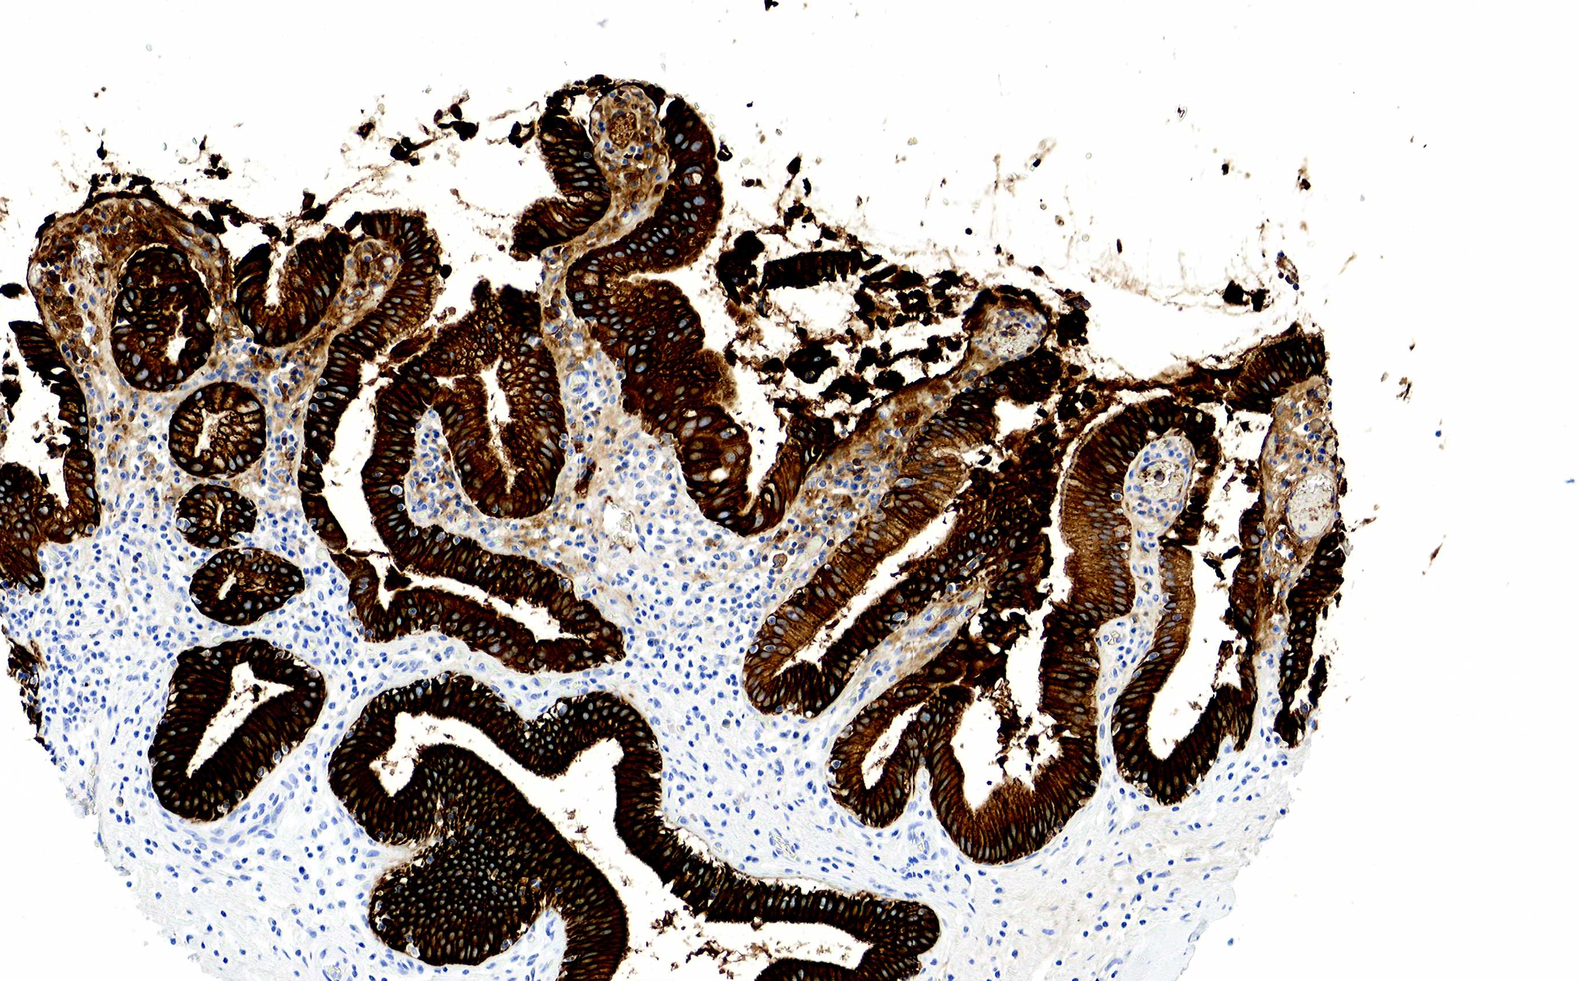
{"staining": {"intensity": "strong", "quantity": ">75%", "location": "cytoplasmic/membranous"}, "tissue": "gallbladder", "cell_type": "Glandular cells", "image_type": "normal", "snomed": [{"axis": "morphology", "description": "Normal tissue, NOS"}, {"axis": "topography", "description": "Gallbladder"}], "caption": "Protein expression analysis of normal gallbladder demonstrates strong cytoplasmic/membranous staining in about >75% of glandular cells. The staining is performed using DAB (3,3'-diaminobenzidine) brown chromogen to label protein expression. The nuclei are counter-stained blue using hematoxylin.", "gene": "KRT7", "patient": {"sex": "male", "age": 73}}